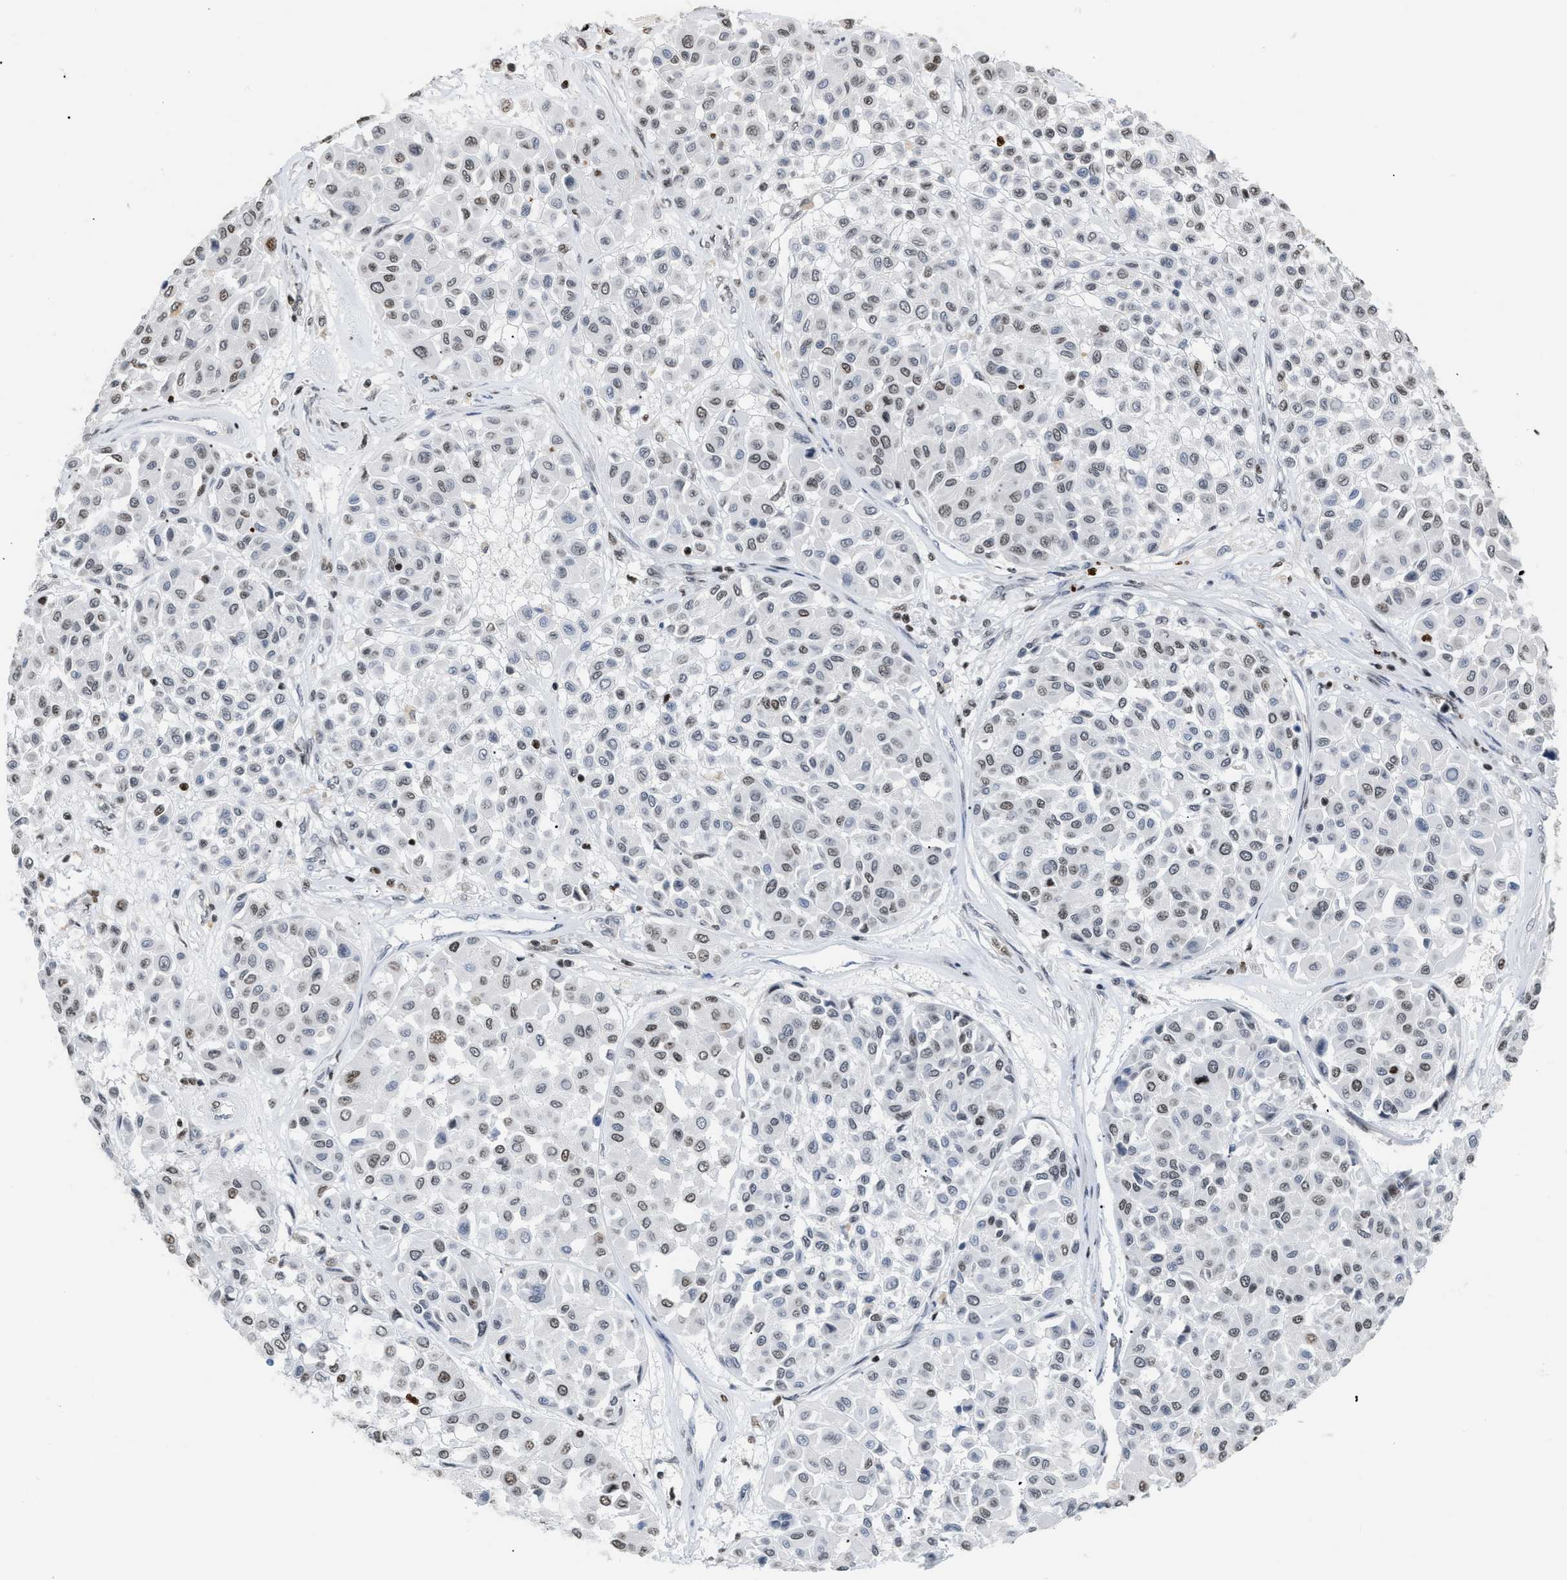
{"staining": {"intensity": "weak", "quantity": "25%-75%", "location": "nuclear"}, "tissue": "melanoma", "cell_type": "Tumor cells", "image_type": "cancer", "snomed": [{"axis": "morphology", "description": "Malignant melanoma, Metastatic site"}, {"axis": "topography", "description": "Soft tissue"}], "caption": "Immunohistochemical staining of malignant melanoma (metastatic site) displays low levels of weak nuclear protein staining in approximately 25%-75% of tumor cells.", "gene": "HMGN2", "patient": {"sex": "male", "age": 41}}